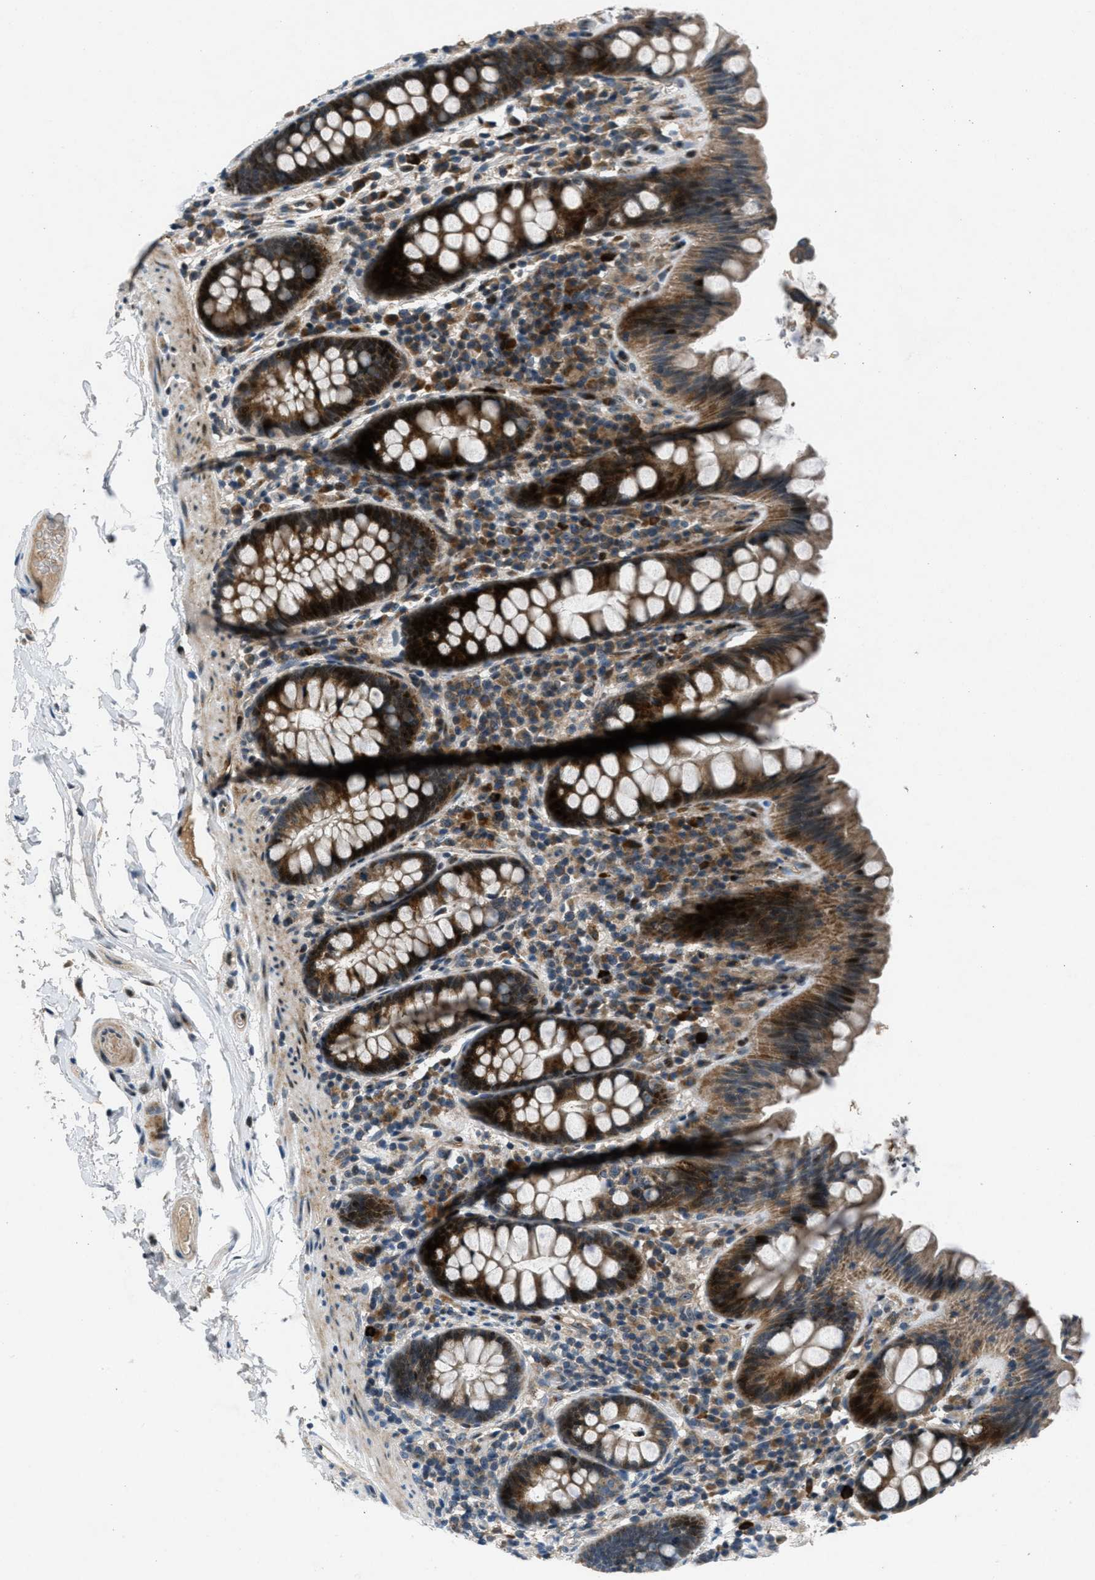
{"staining": {"intensity": "weak", "quantity": ">75%", "location": "cytoplasmic/membranous"}, "tissue": "colon", "cell_type": "Endothelial cells", "image_type": "normal", "snomed": [{"axis": "morphology", "description": "Normal tissue, NOS"}, {"axis": "topography", "description": "Colon"}], "caption": "An image showing weak cytoplasmic/membranous expression in about >75% of endothelial cells in benign colon, as visualized by brown immunohistochemical staining.", "gene": "CLEC2D", "patient": {"sex": "female", "age": 80}}